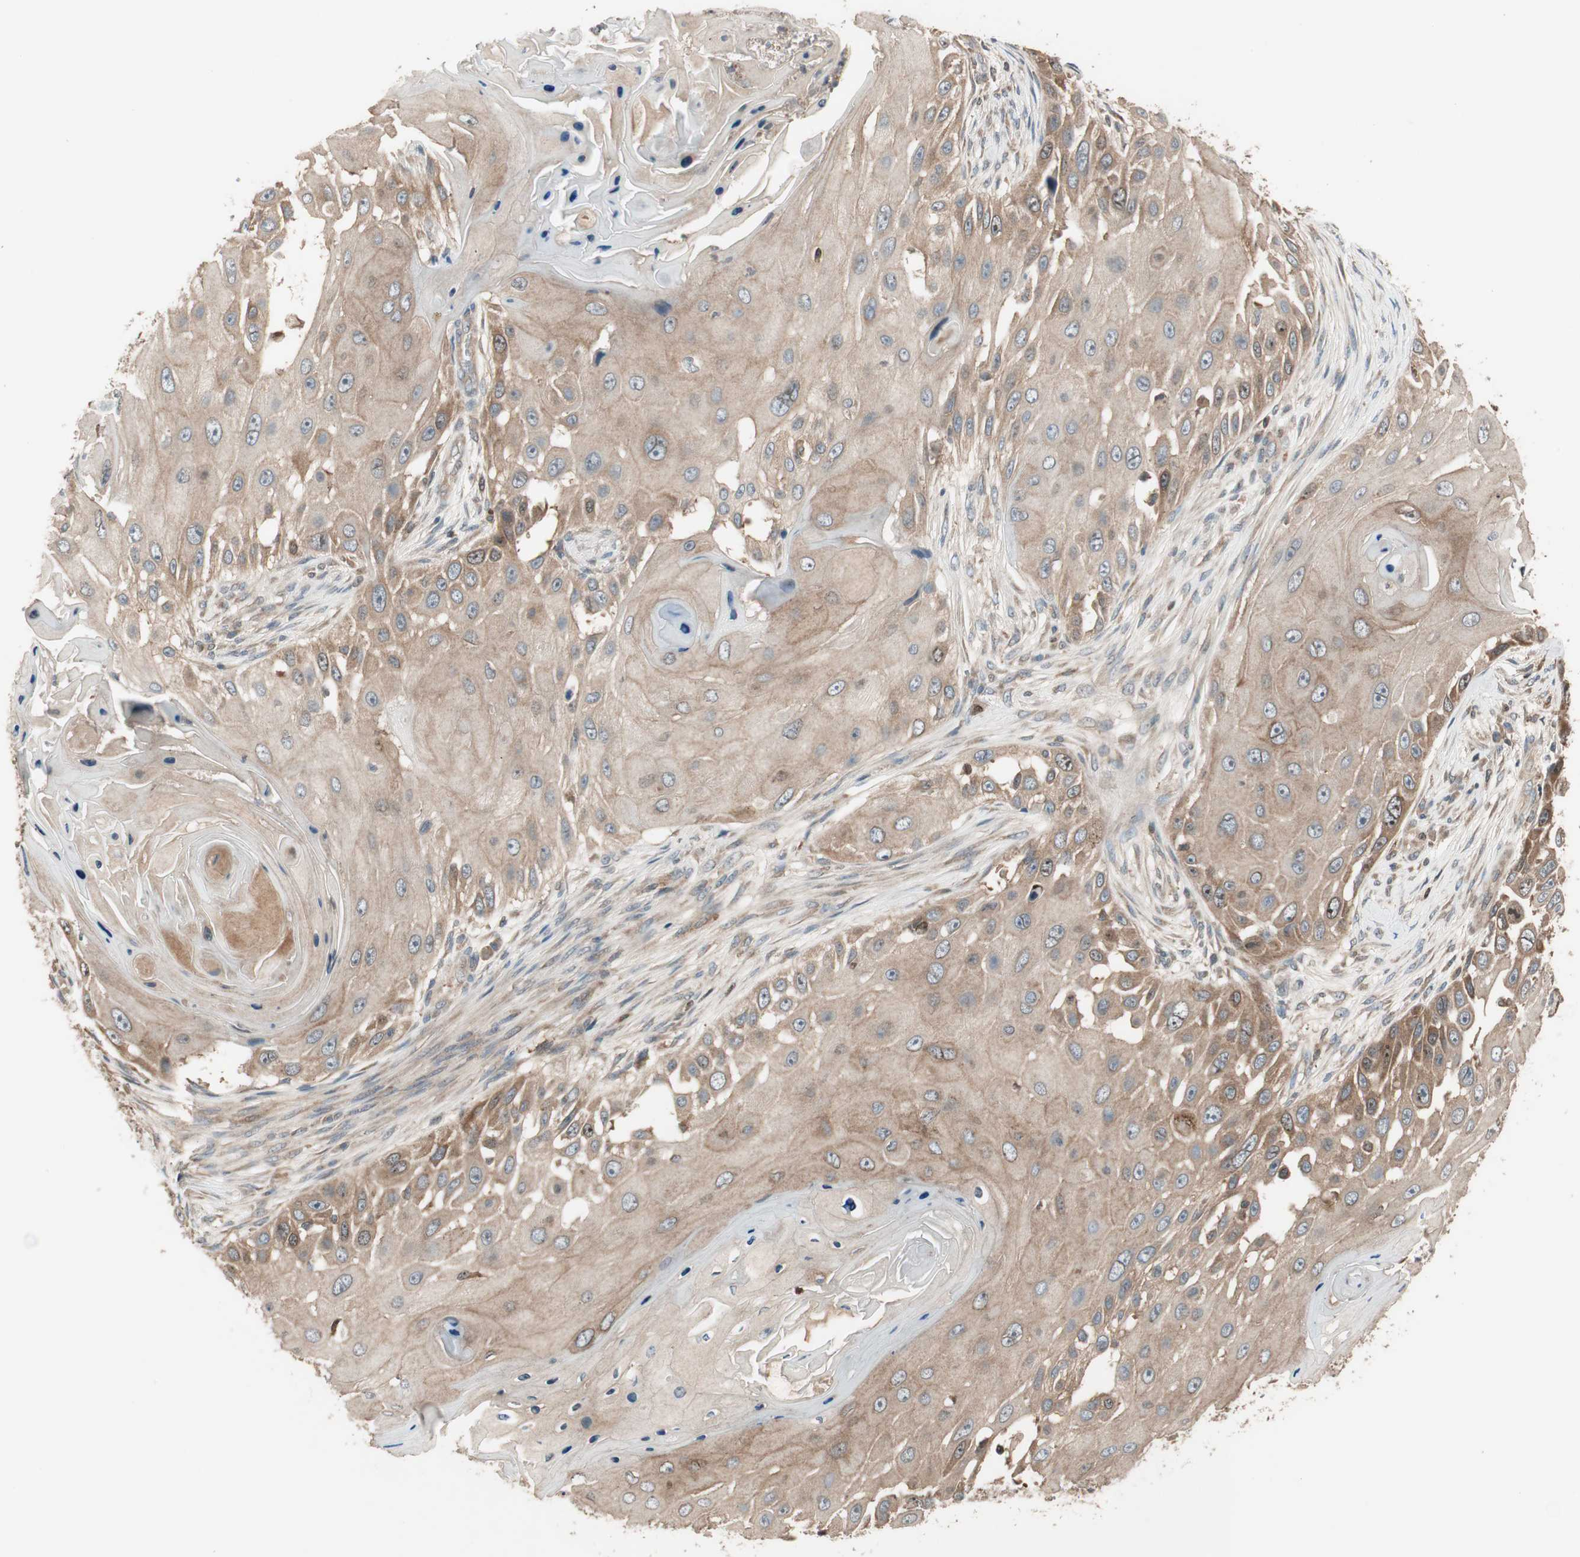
{"staining": {"intensity": "weak", "quantity": ">75%", "location": "cytoplasmic/membranous"}, "tissue": "skin cancer", "cell_type": "Tumor cells", "image_type": "cancer", "snomed": [{"axis": "morphology", "description": "Squamous cell carcinoma, NOS"}, {"axis": "topography", "description": "Skin"}], "caption": "Protein expression analysis of squamous cell carcinoma (skin) displays weak cytoplasmic/membranous positivity in about >75% of tumor cells.", "gene": "ATP6AP2", "patient": {"sex": "female", "age": 44}}